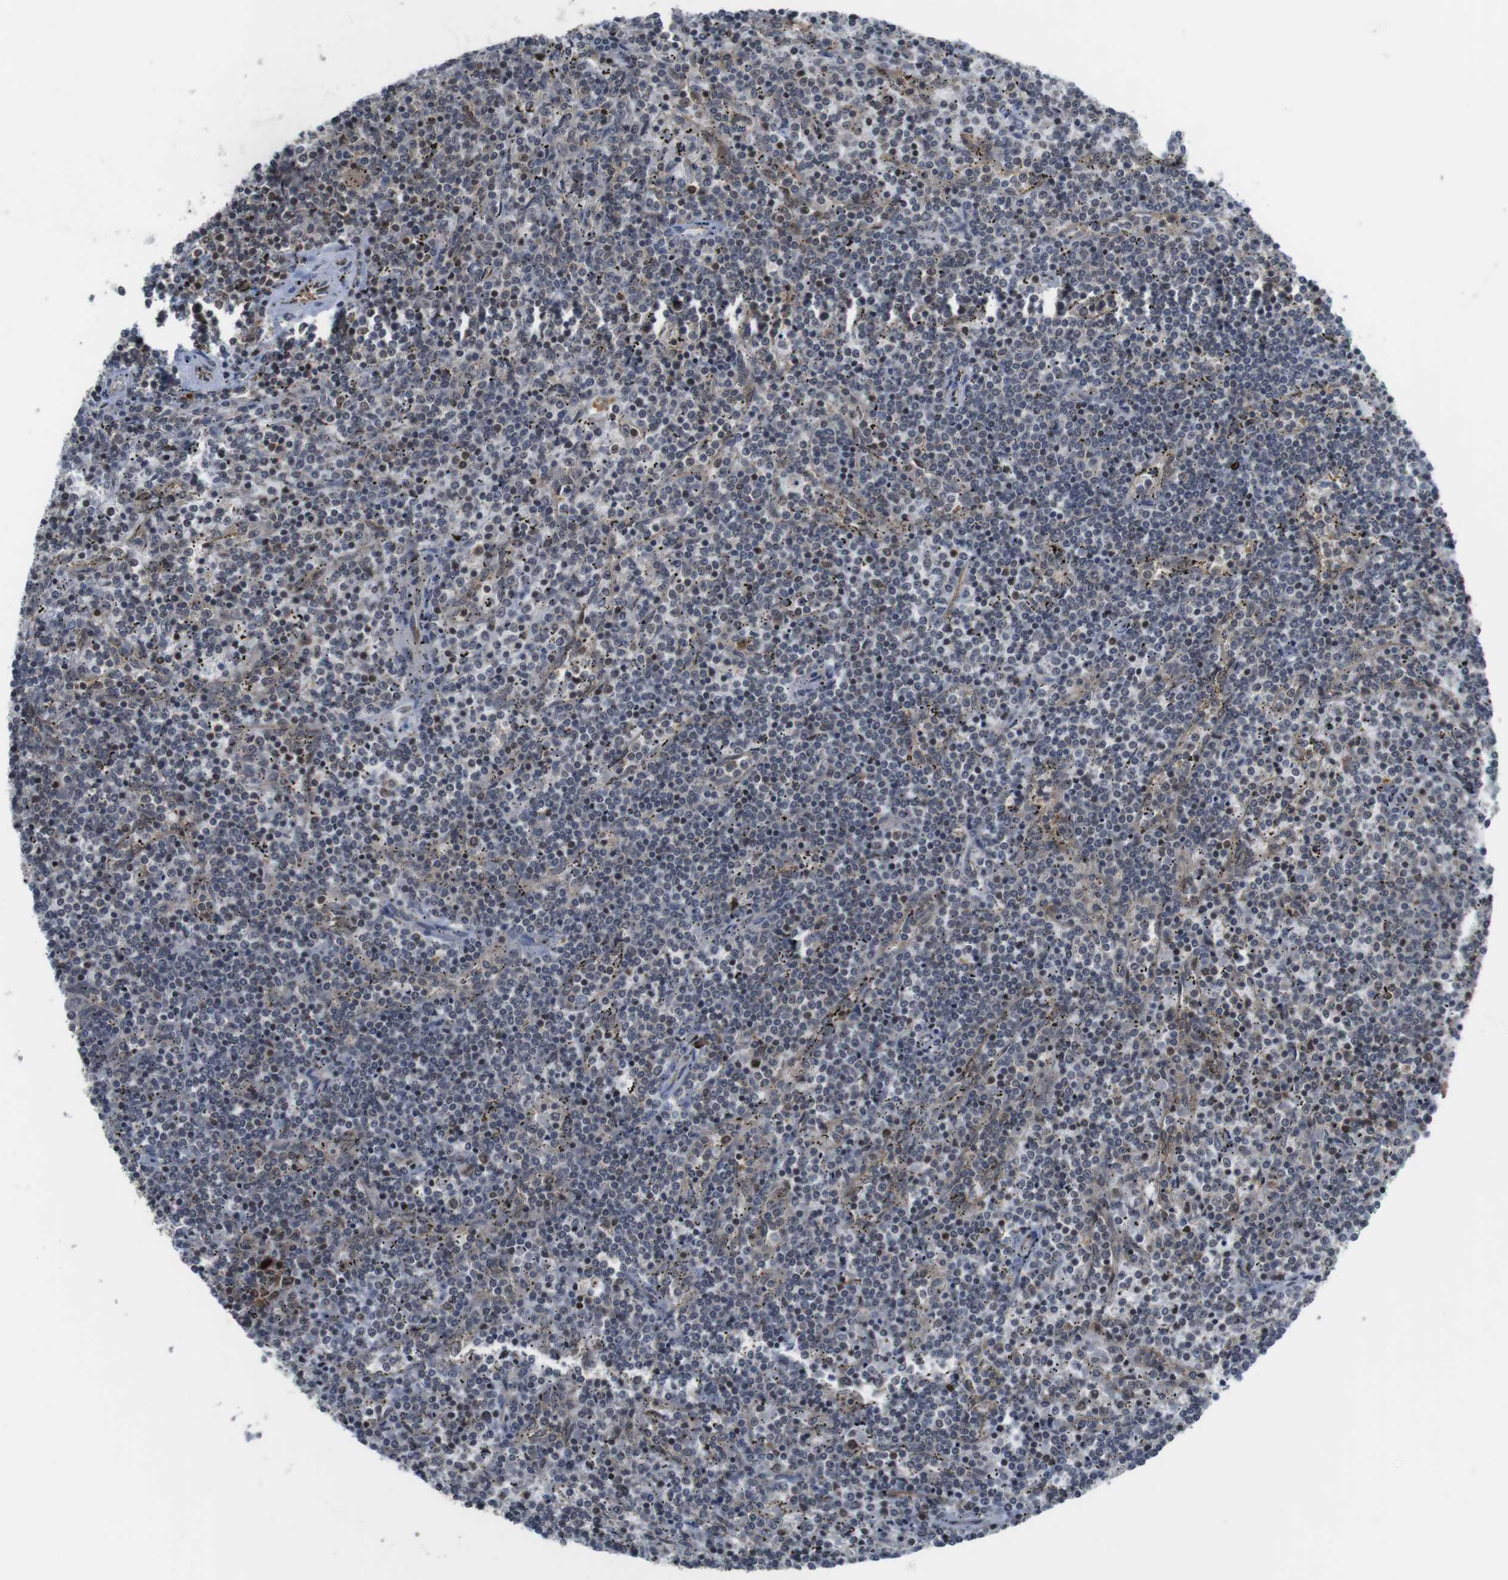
{"staining": {"intensity": "moderate", "quantity": "<25%", "location": "nuclear"}, "tissue": "lymphoma", "cell_type": "Tumor cells", "image_type": "cancer", "snomed": [{"axis": "morphology", "description": "Malignant lymphoma, non-Hodgkin's type, Low grade"}, {"axis": "topography", "description": "Spleen"}], "caption": "IHC (DAB) staining of human low-grade malignant lymphoma, non-Hodgkin's type displays moderate nuclear protein staining in approximately <25% of tumor cells.", "gene": "CC2D1A", "patient": {"sex": "female", "age": 50}}